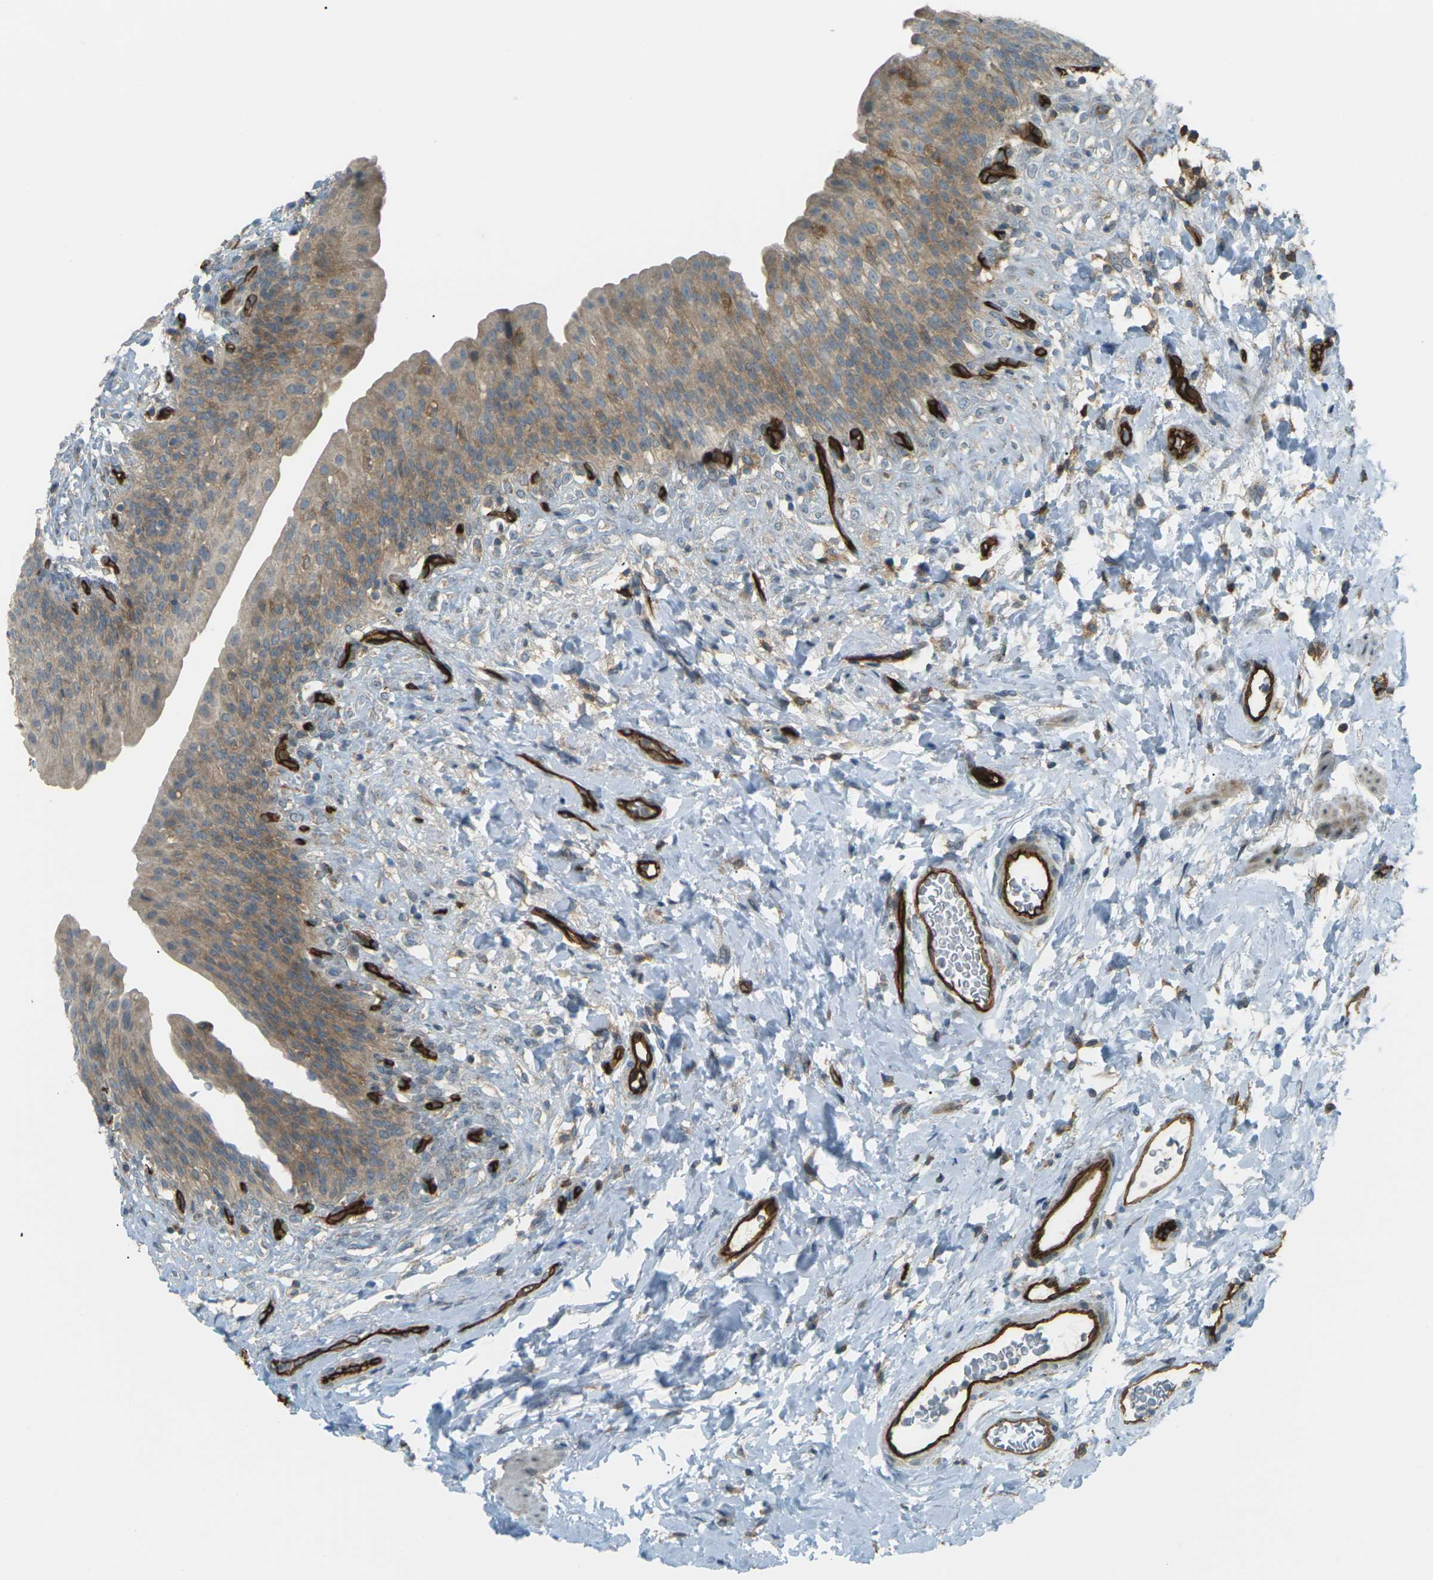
{"staining": {"intensity": "moderate", "quantity": "25%-75%", "location": "cytoplasmic/membranous"}, "tissue": "urinary bladder", "cell_type": "Urothelial cells", "image_type": "normal", "snomed": [{"axis": "morphology", "description": "Normal tissue, NOS"}, {"axis": "topography", "description": "Urinary bladder"}], "caption": "A histopathology image showing moderate cytoplasmic/membranous positivity in about 25%-75% of urothelial cells in unremarkable urinary bladder, as visualized by brown immunohistochemical staining.", "gene": "S1PR1", "patient": {"sex": "female", "age": 79}}